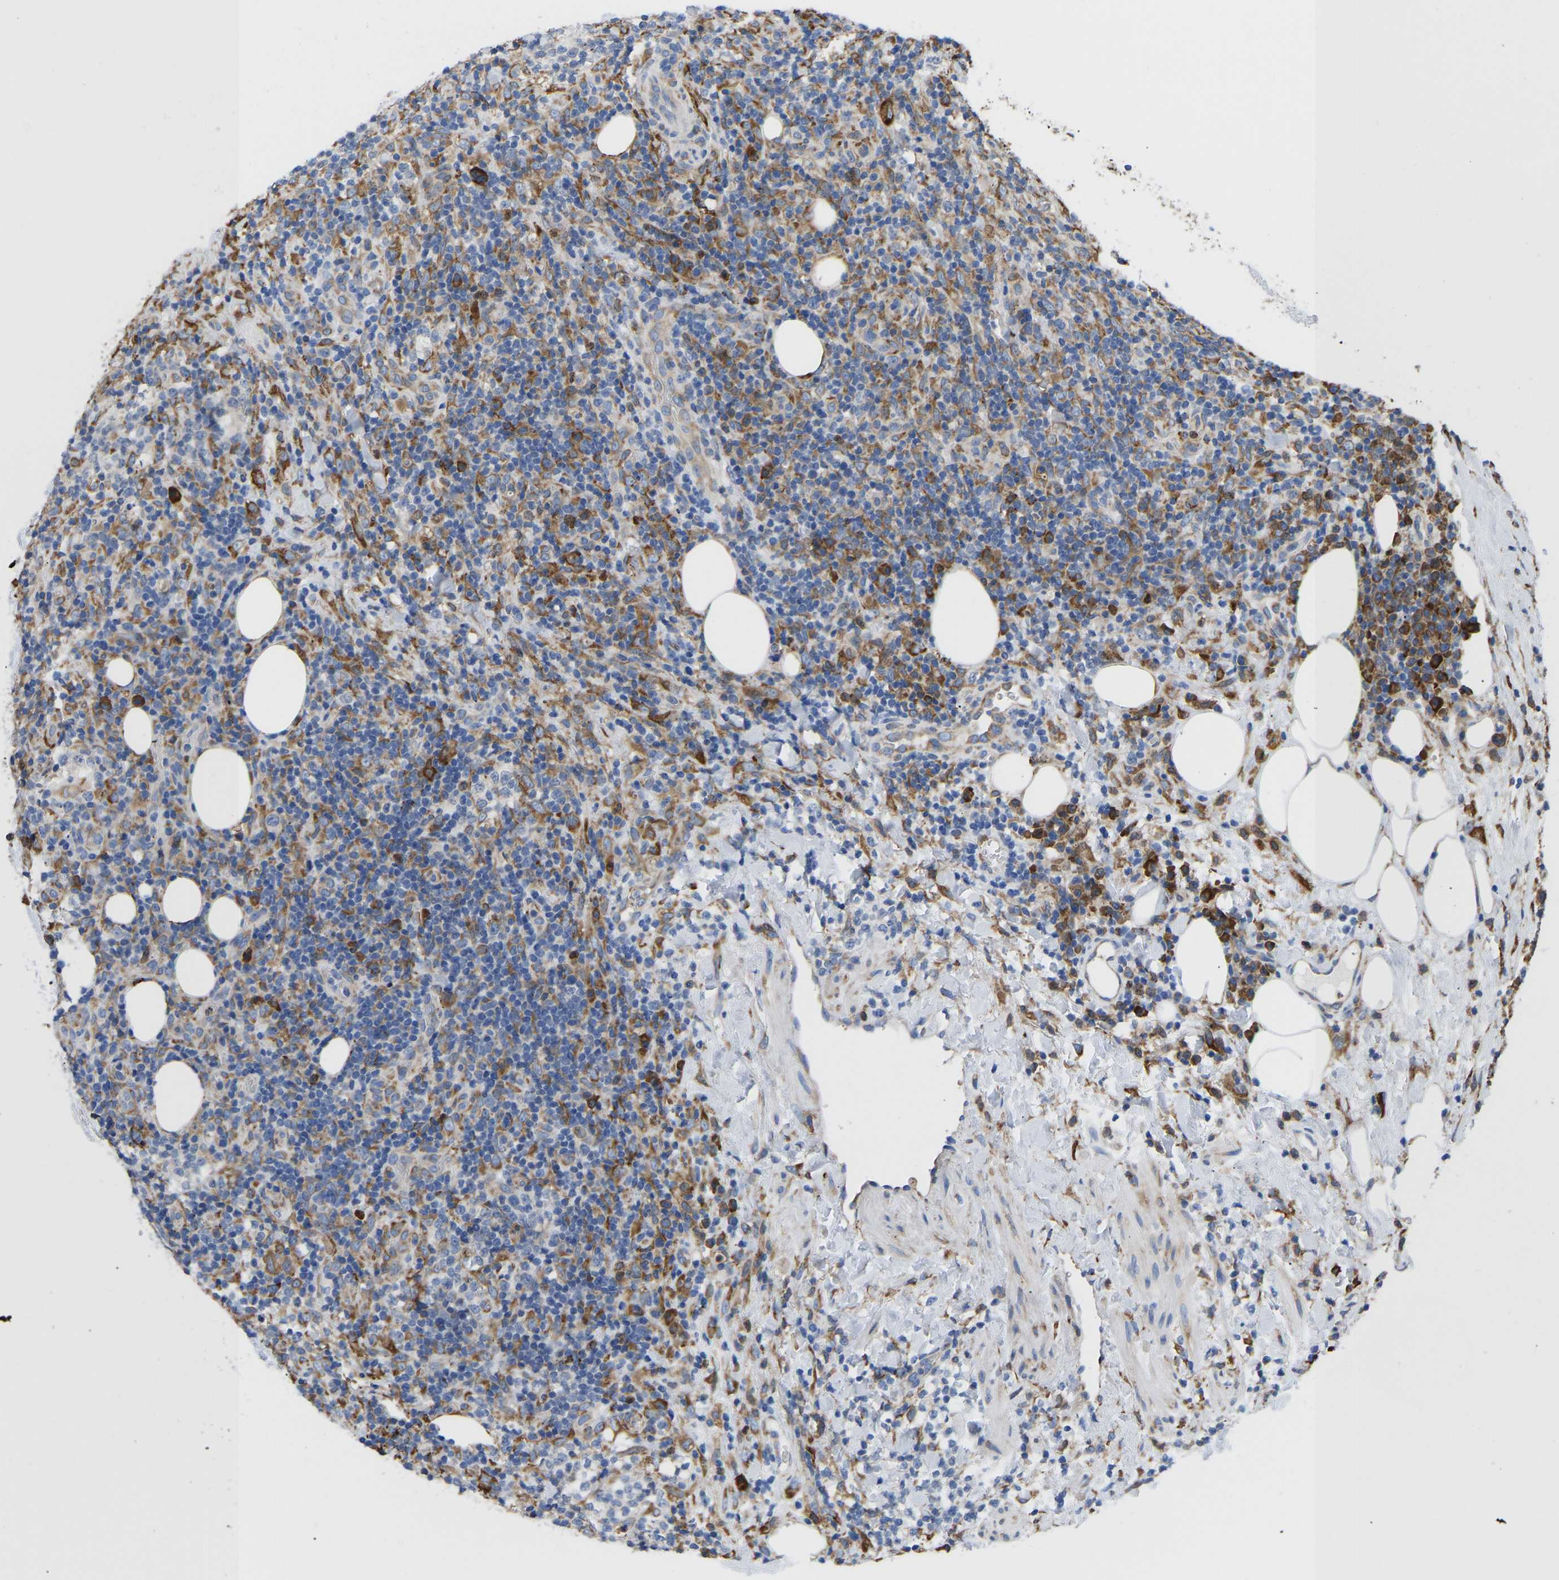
{"staining": {"intensity": "moderate", "quantity": "25%-75%", "location": "cytoplasmic/membranous"}, "tissue": "lymphoma", "cell_type": "Tumor cells", "image_type": "cancer", "snomed": [{"axis": "morphology", "description": "Malignant lymphoma, non-Hodgkin's type, High grade"}, {"axis": "topography", "description": "Lymph node"}], "caption": "Immunohistochemistry (IHC) (DAB (3,3'-diaminobenzidine)) staining of high-grade malignant lymphoma, non-Hodgkin's type exhibits moderate cytoplasmic/membranous protein staining in about 25%-75% of tumor cells.", "gene": "P4HB", "patient": {"sex": "female", "age": 76}}